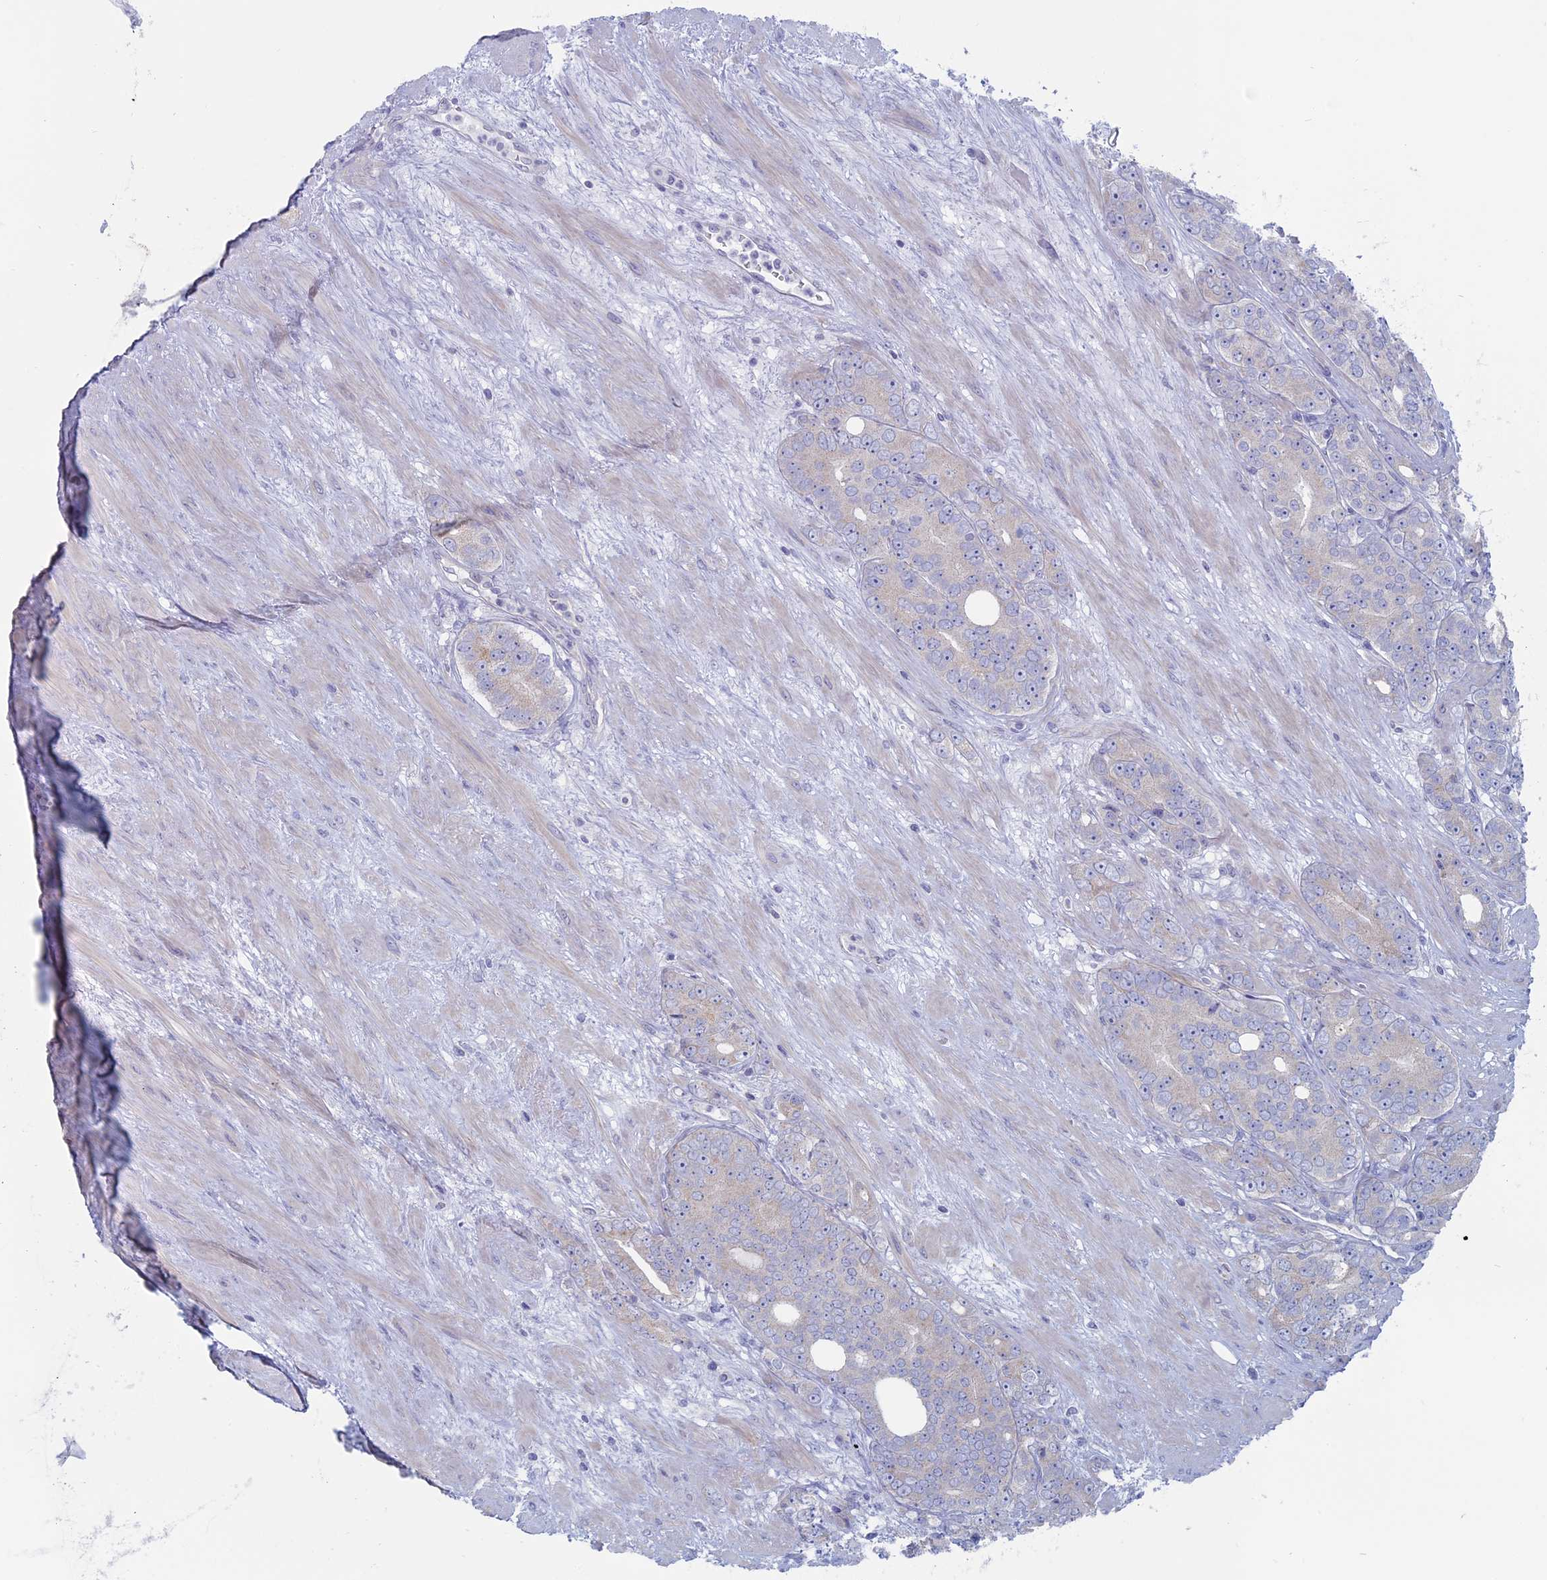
{"staining": {"intensity": "negative", "quantity": "none", "location": "none"}, "tissue": "prostate cancer", "cell_type": "Tumor cells", "image_type": "cancer", "snomed": [{"axis": "morphology", "description": "Adenocarcinoma, High grade"}, {"axis": "topography", "description": "Prostate"}], "caption": "Protein analysis of prostate cancer displays no significant positivity in tumor cells.", "gene": "TBC1D30", "patient": {"sex": "male", "age": 64}}